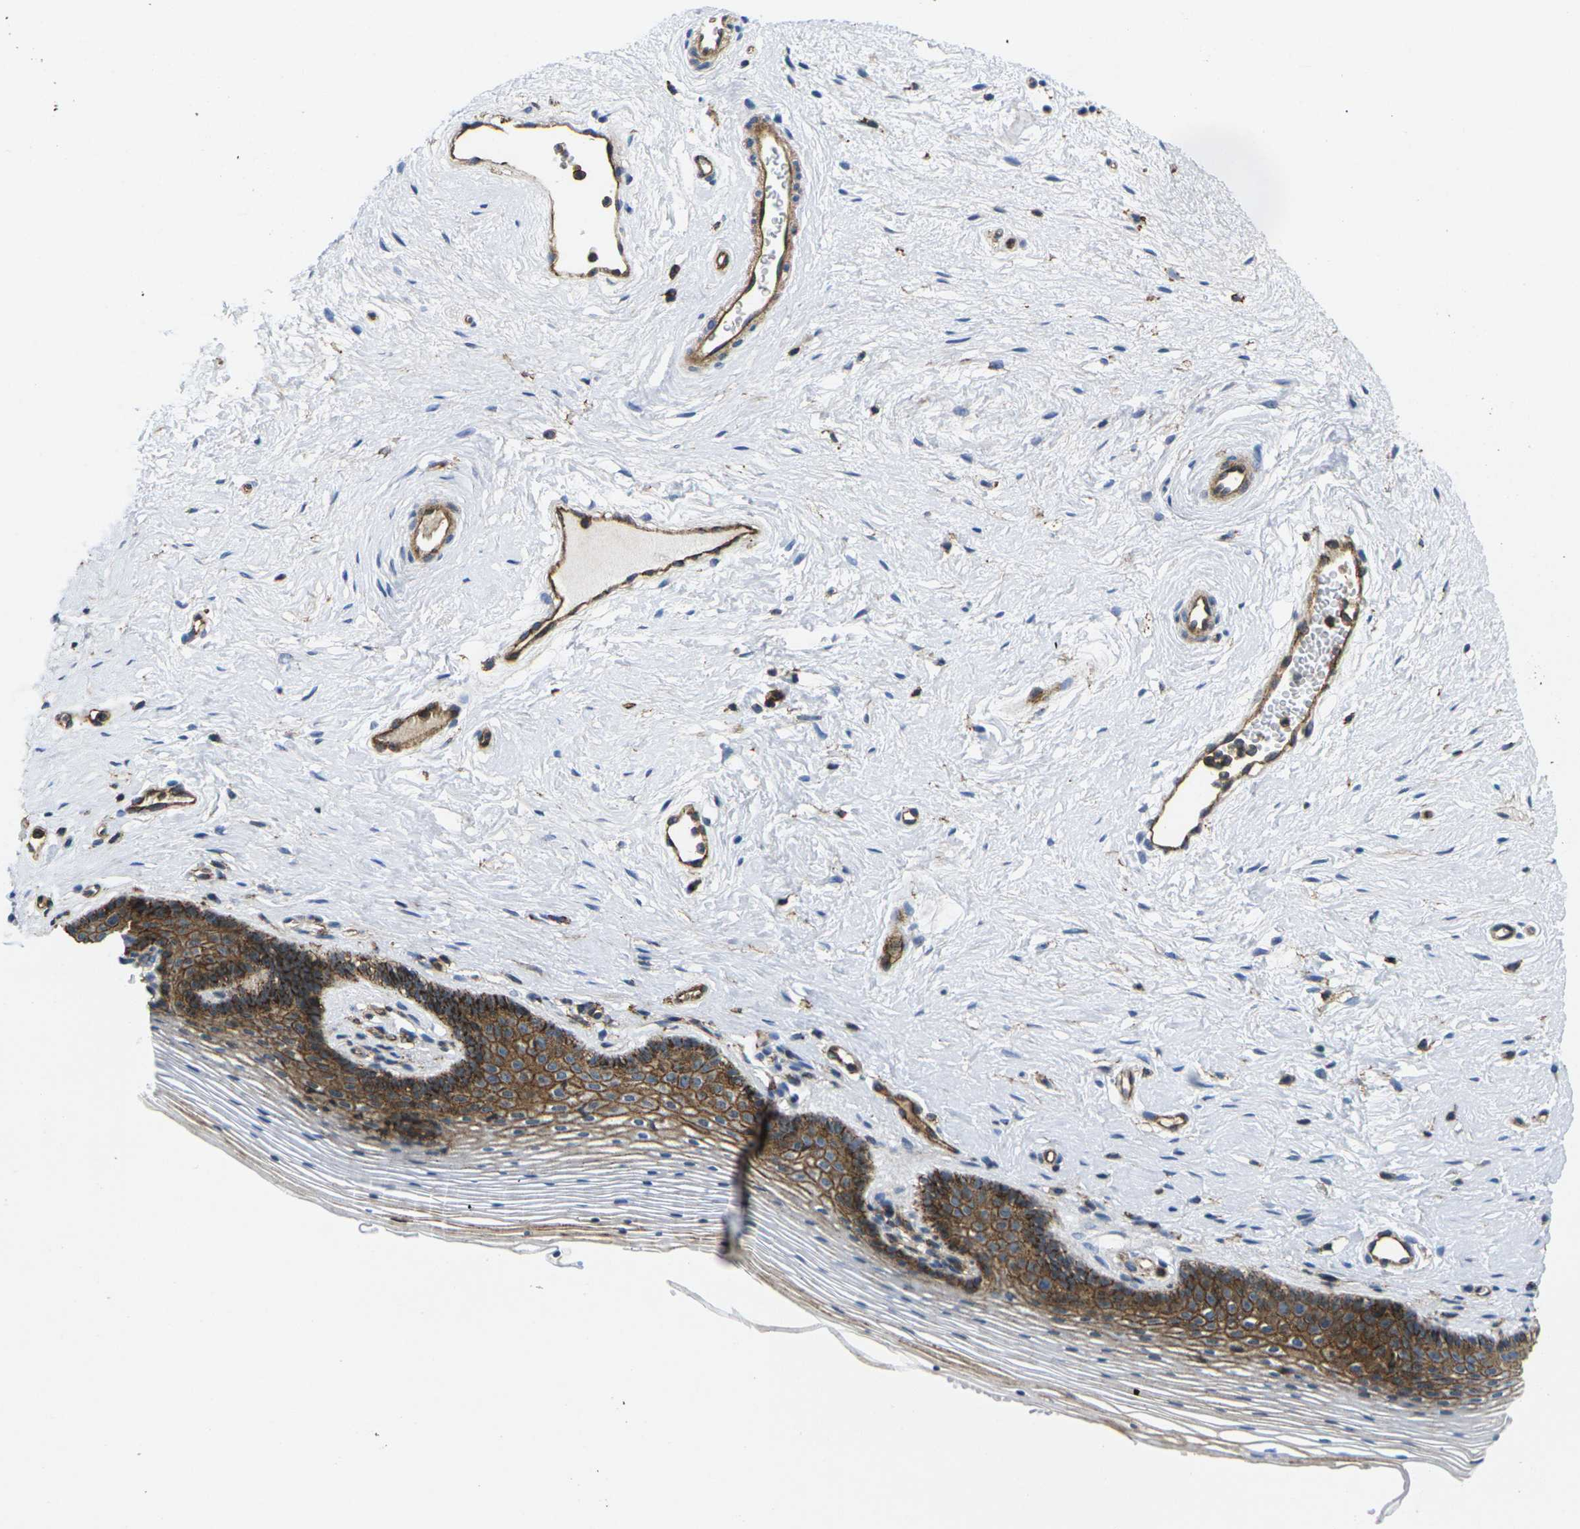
{"staining": {"intensity": "strong", "quantity": ">75%", "location": "cytoplasmic/membranous"}, "tissue": "vagina", "cell_type": "Squamous epithelial cells", "image_type": "normal", "snomed": [{"axis": "morphology", "description": "Normal tissue, NOS"}, {"axis": "topography", "description": "Vagina"}], "caption": "Immunohistochemistry (IHC) micrograph of normal vagina stained for a protein (brown), which exhibits high levels of strong cytoplasmic/membranous expression in about >75% of squamous epithelial cells.", "gene": "IQGAP1", "patient": {"sex": "female", "age": 32}}